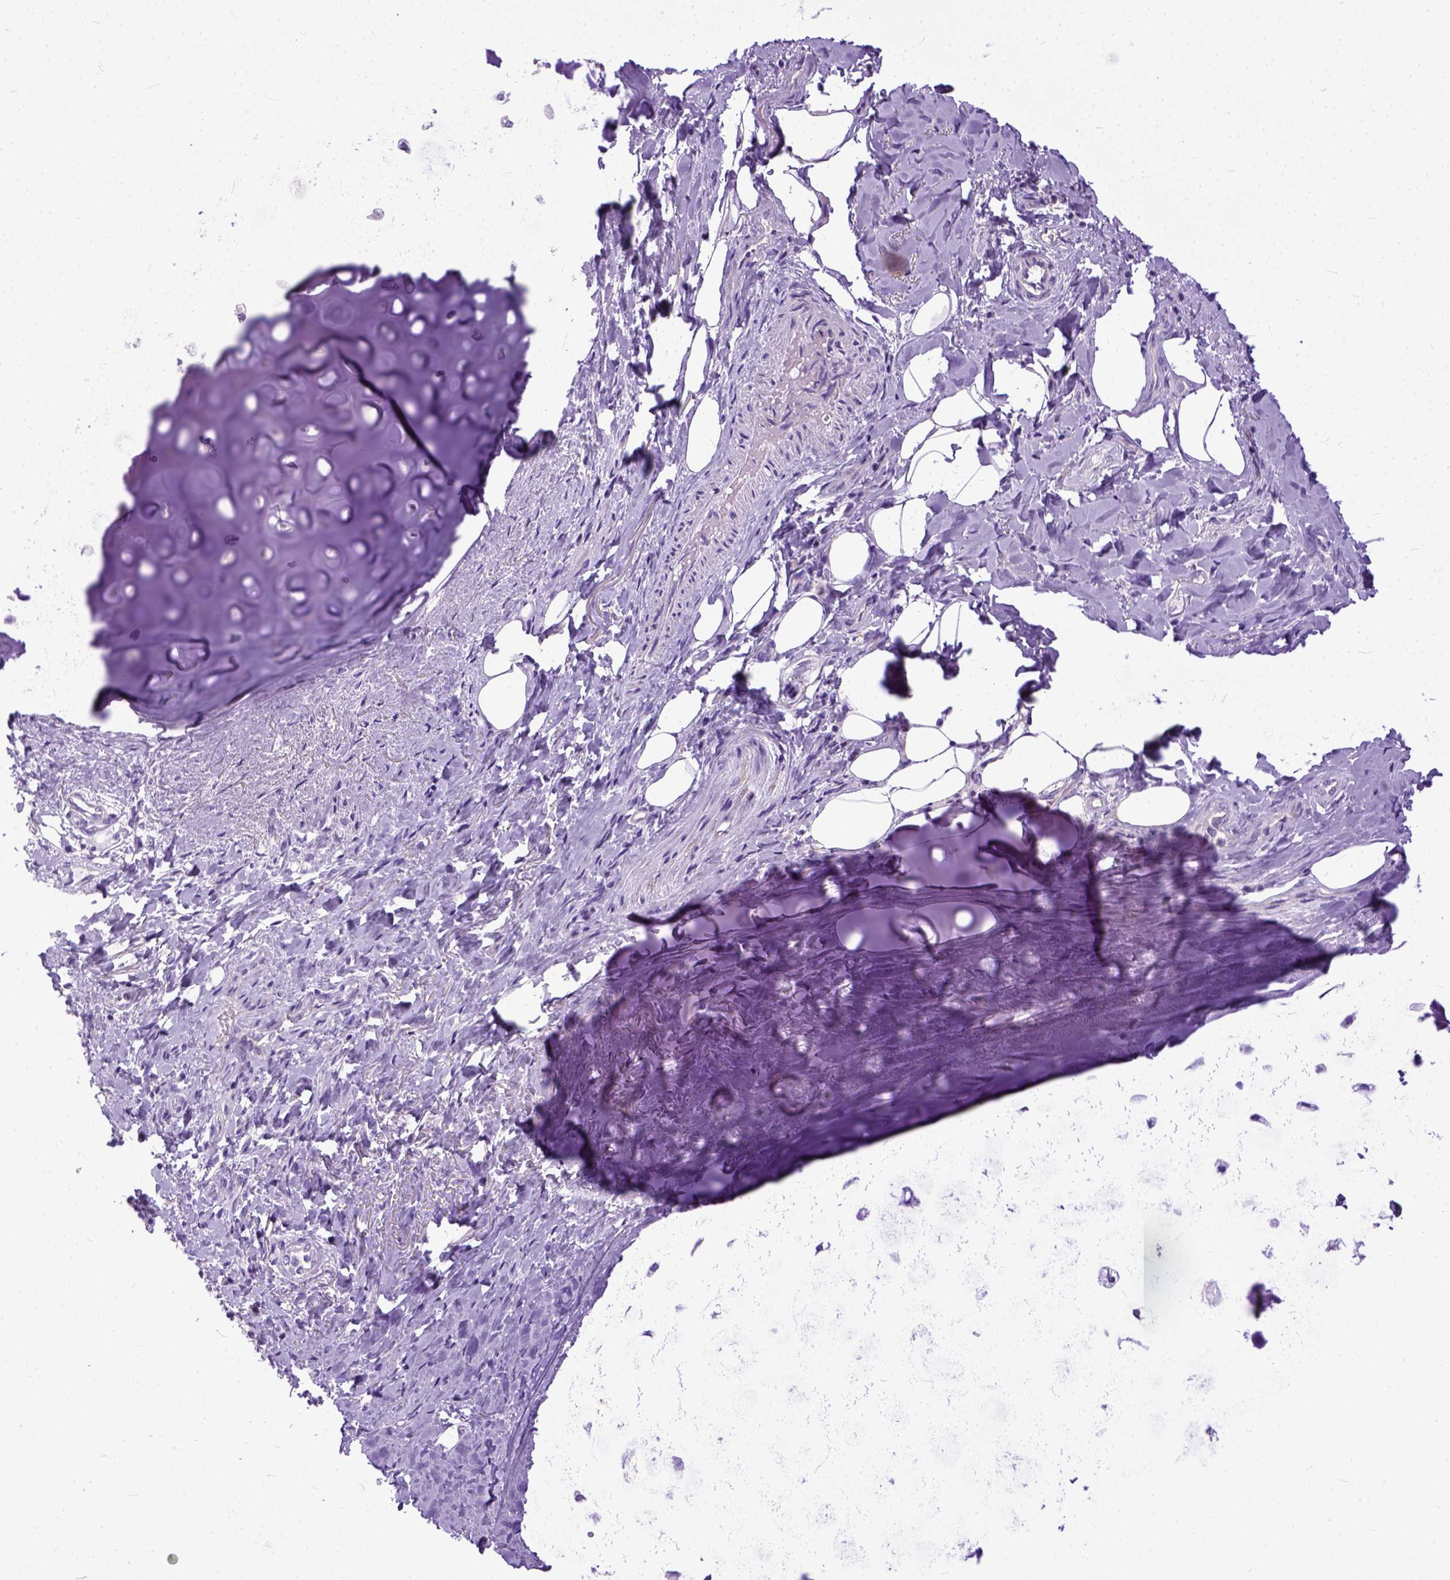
{"staining": {"intensity": "negative", "quantity": "none", "location": "none"}, "tissue": "adipose tissue", "cell_type": "Adipocytes", "image_type": "normal", "snomed": [{"axis": "morphology", "description": "Normal tissue, NOS"}, {"axis": "topography", "description": "Cartilage tissue"}, {"axis": "topography", "description": "Bronchus"}], "caption": "Adipose tissue stained for a protein using immunohistochemistry exhibits no staining adipocytes.", "gene": "PPL", "patient": {"sex": "male", "age": 64}}